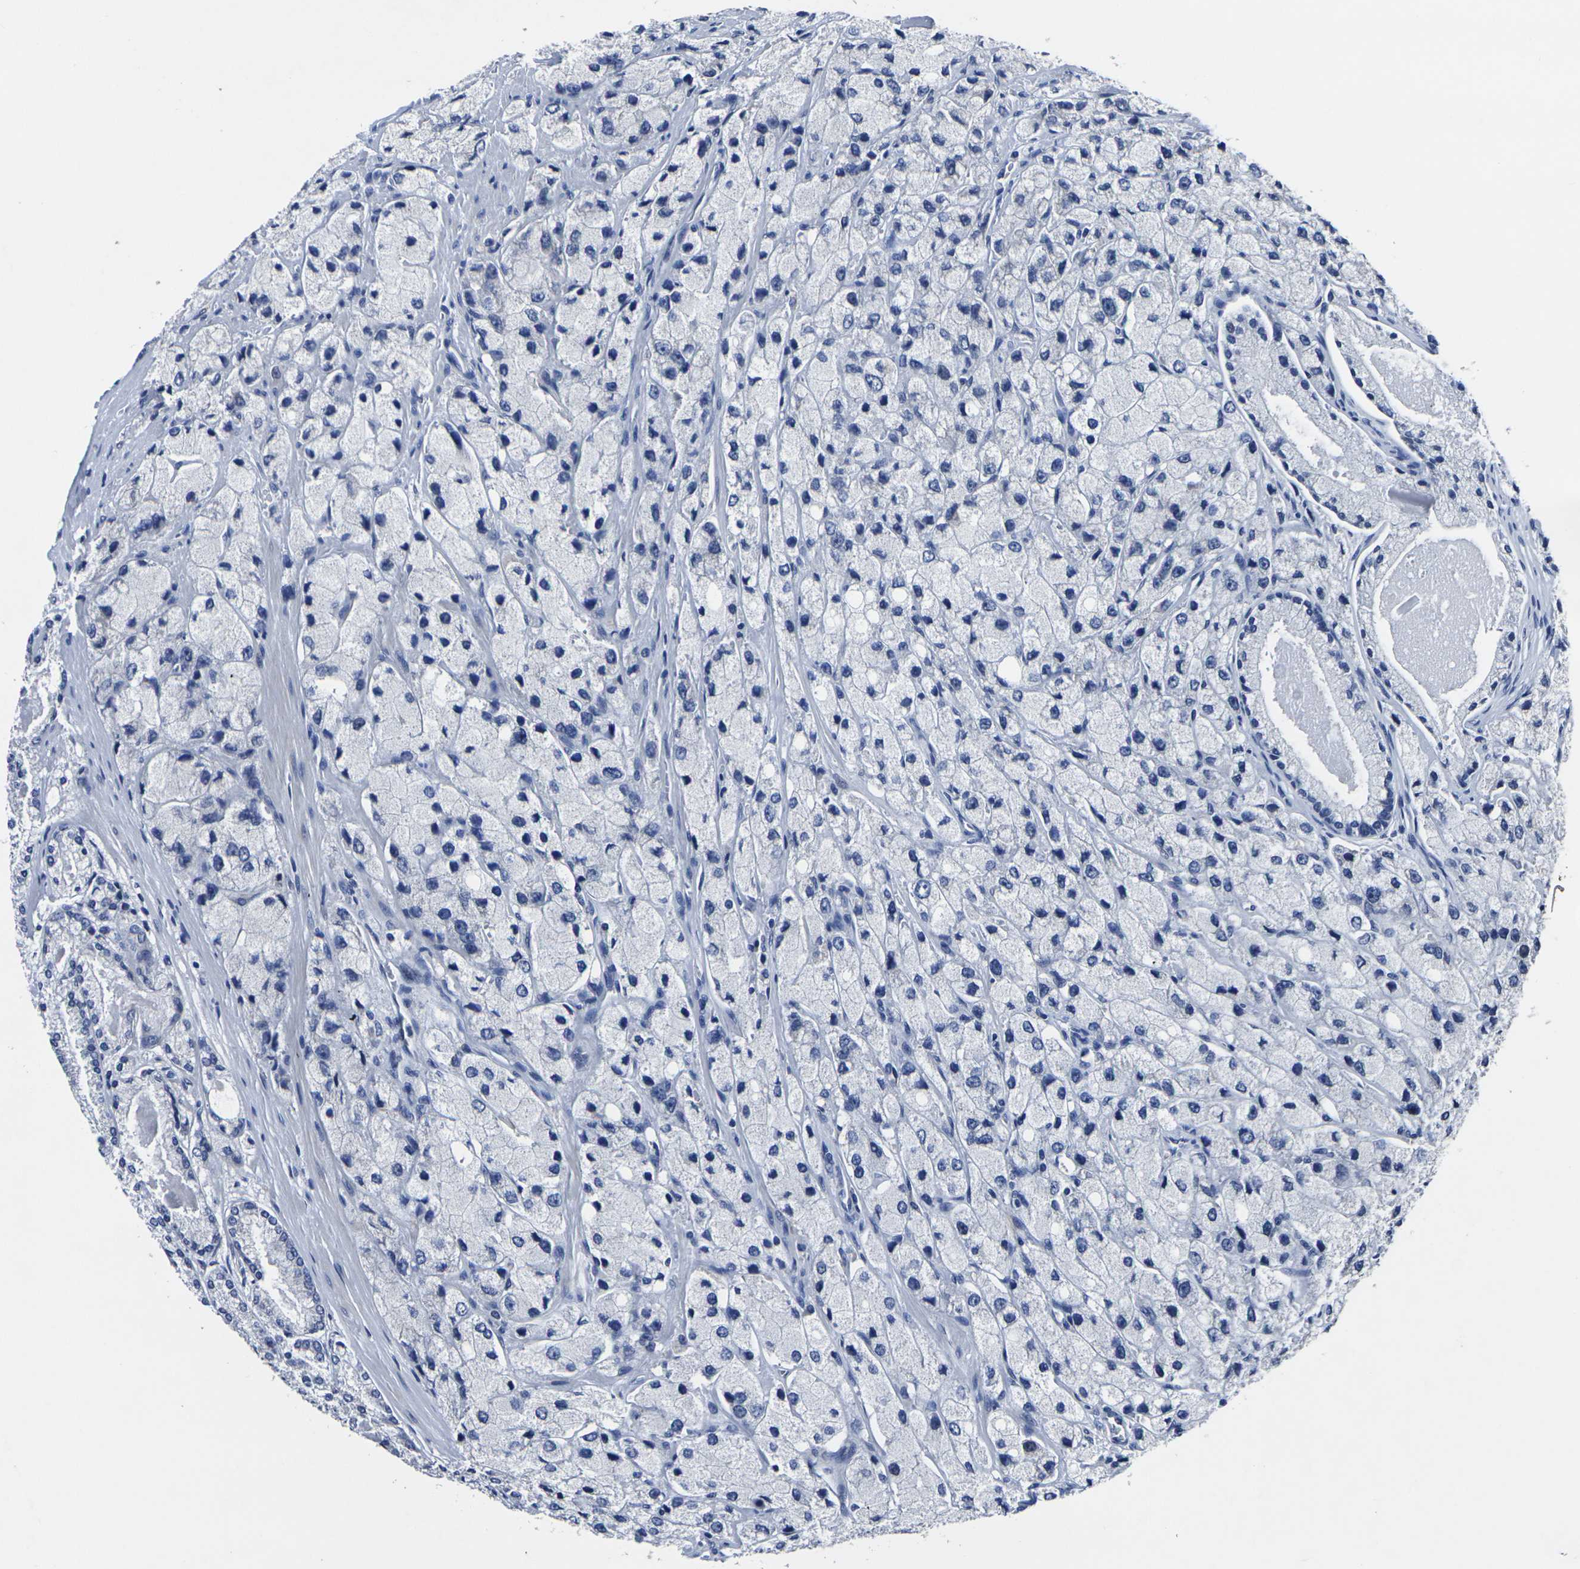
{"staining": {"intensity": "negative", "quantity": "none", "location": "none"}, "tissue": "prostate cancer", "cell_type": "Tumor cells", "image_type": "cancer", "snomed": [{"axis": "morphology", "description": "Adenocarcinoma, High grade"}, {"axis": "topography", "description": "Prostate"}], "caption": "Immunohistochemical staining of human prostate cancer reveals no significant expression in tumor cells.", "gene": "CYP2C8", "patient": {"sex": "male", "age": 58}}